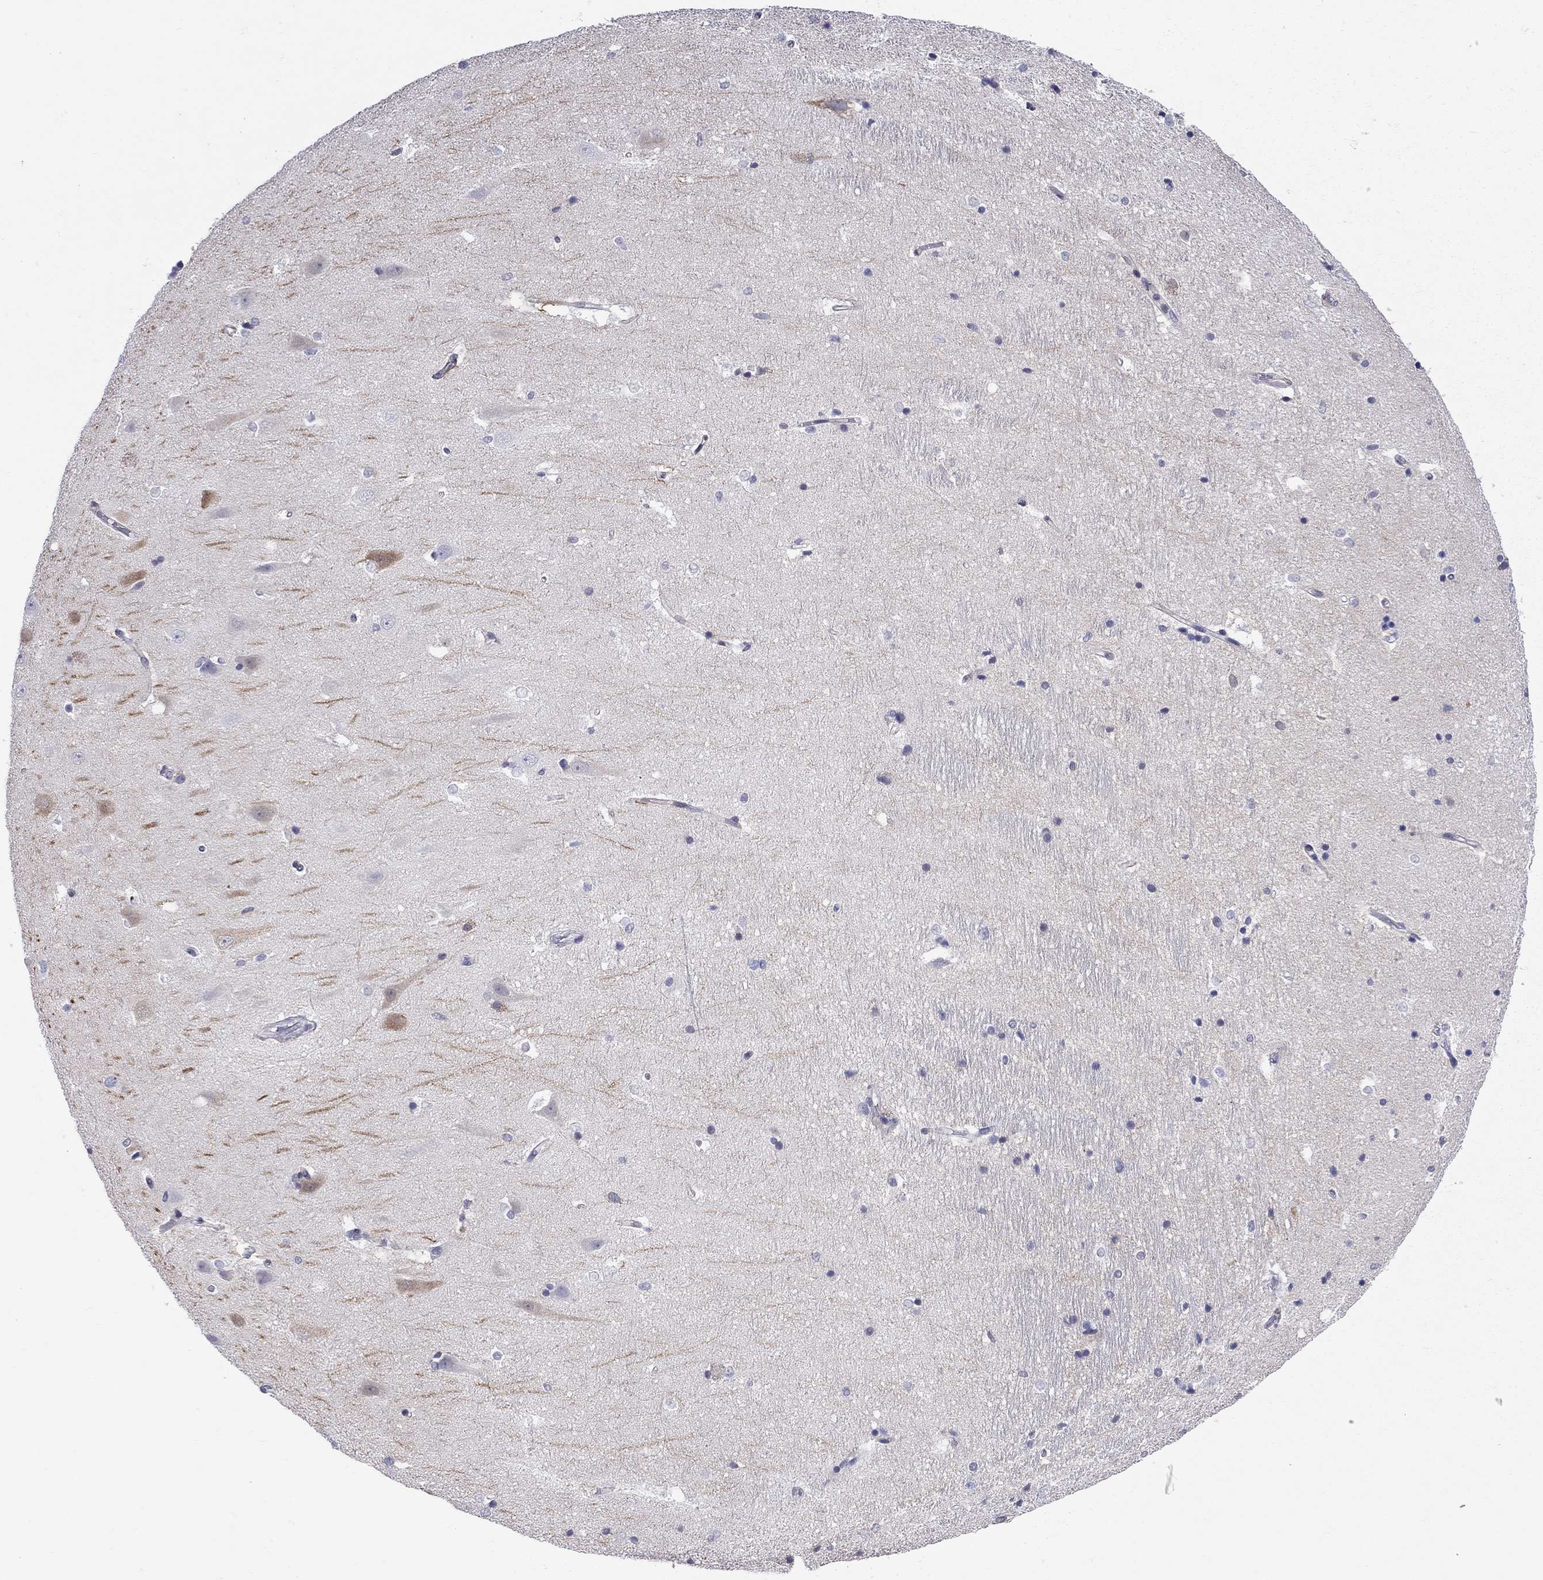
{"staining": {"intensity": "negative", "quantity": "none", "location": "none"}, "tissue": "hippocampus", "cell_type": "Glial cells", "image_type": "normal", "snomed": [{"axis": "morphology", "description": "Normal tissue, NOS"}, {"axis": "topography", "description": "Hippocampus"}], "caption": "This is a photomicrograph of immunohistochemistry staining of normal hippocampus, which shows no expression in glial cells. (DAB immunohistochemistry (IHC) with hematoxylin counter stain).", "gene": "SLC46A2", "patient": {"sex": "male", "age": 44}}